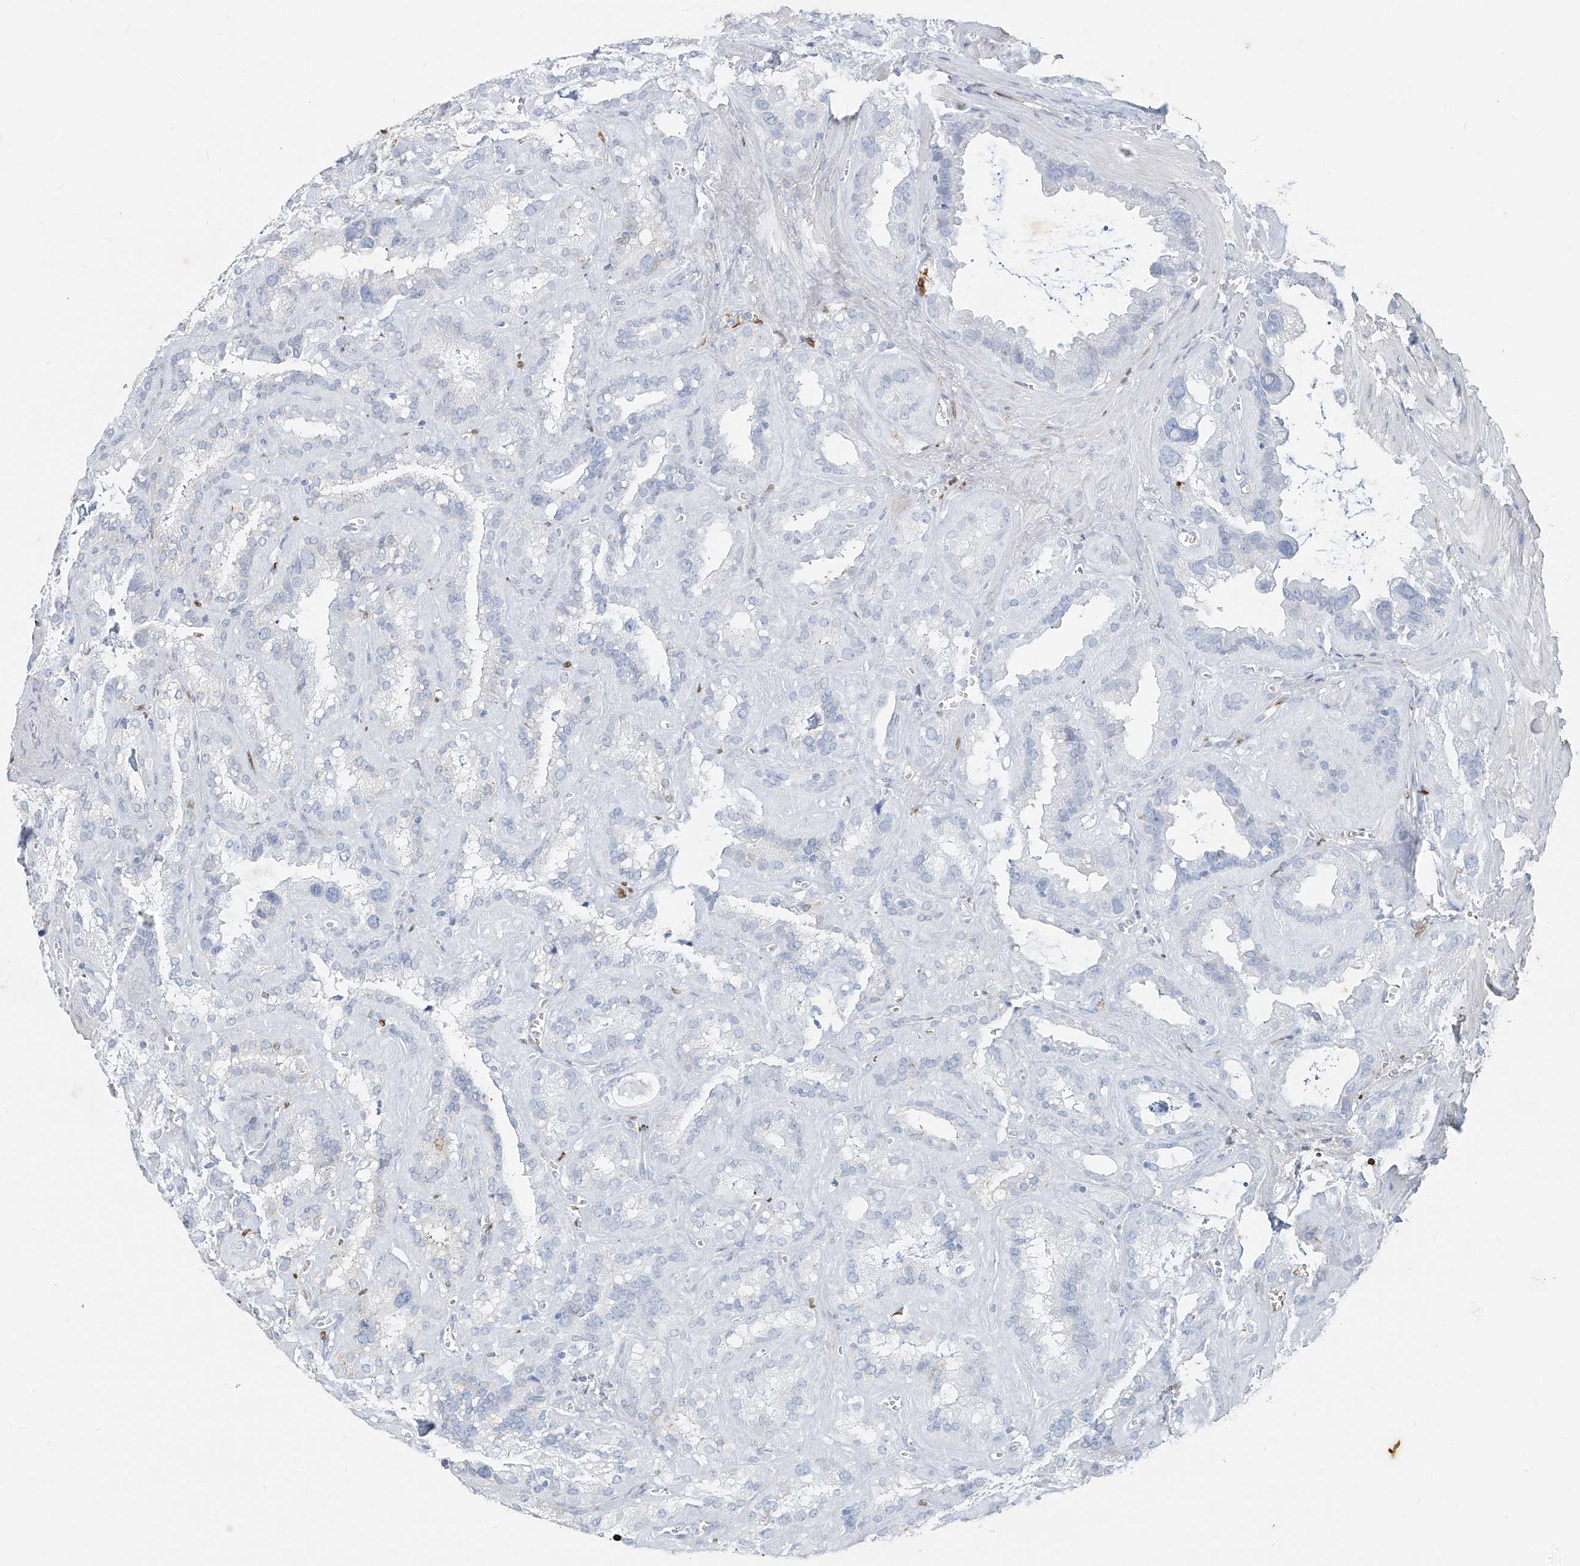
{"staining": {"intensity": "negative", "quantity": "none", "location": "none"}, "tissue": "seminal vesicle", "cell_type": "Glandular cells", "image_type": "normal", "snomed": [{"axis": "morphology", "description": "Normal tissue, NOS"}, {"axis": "topography", "description": "Prostate"}, {"axis": "topography", "description": "Seminal veicle"}], "caption": "The histopathology image reveals no staining of glandular cells in normal seminal vesicle. (DAB (3,3'-diaminobenzidine) immunohistochemistry, high magnification).", "gene": "CX3CR1", "patient": {"sex": "male", "age": 59}}